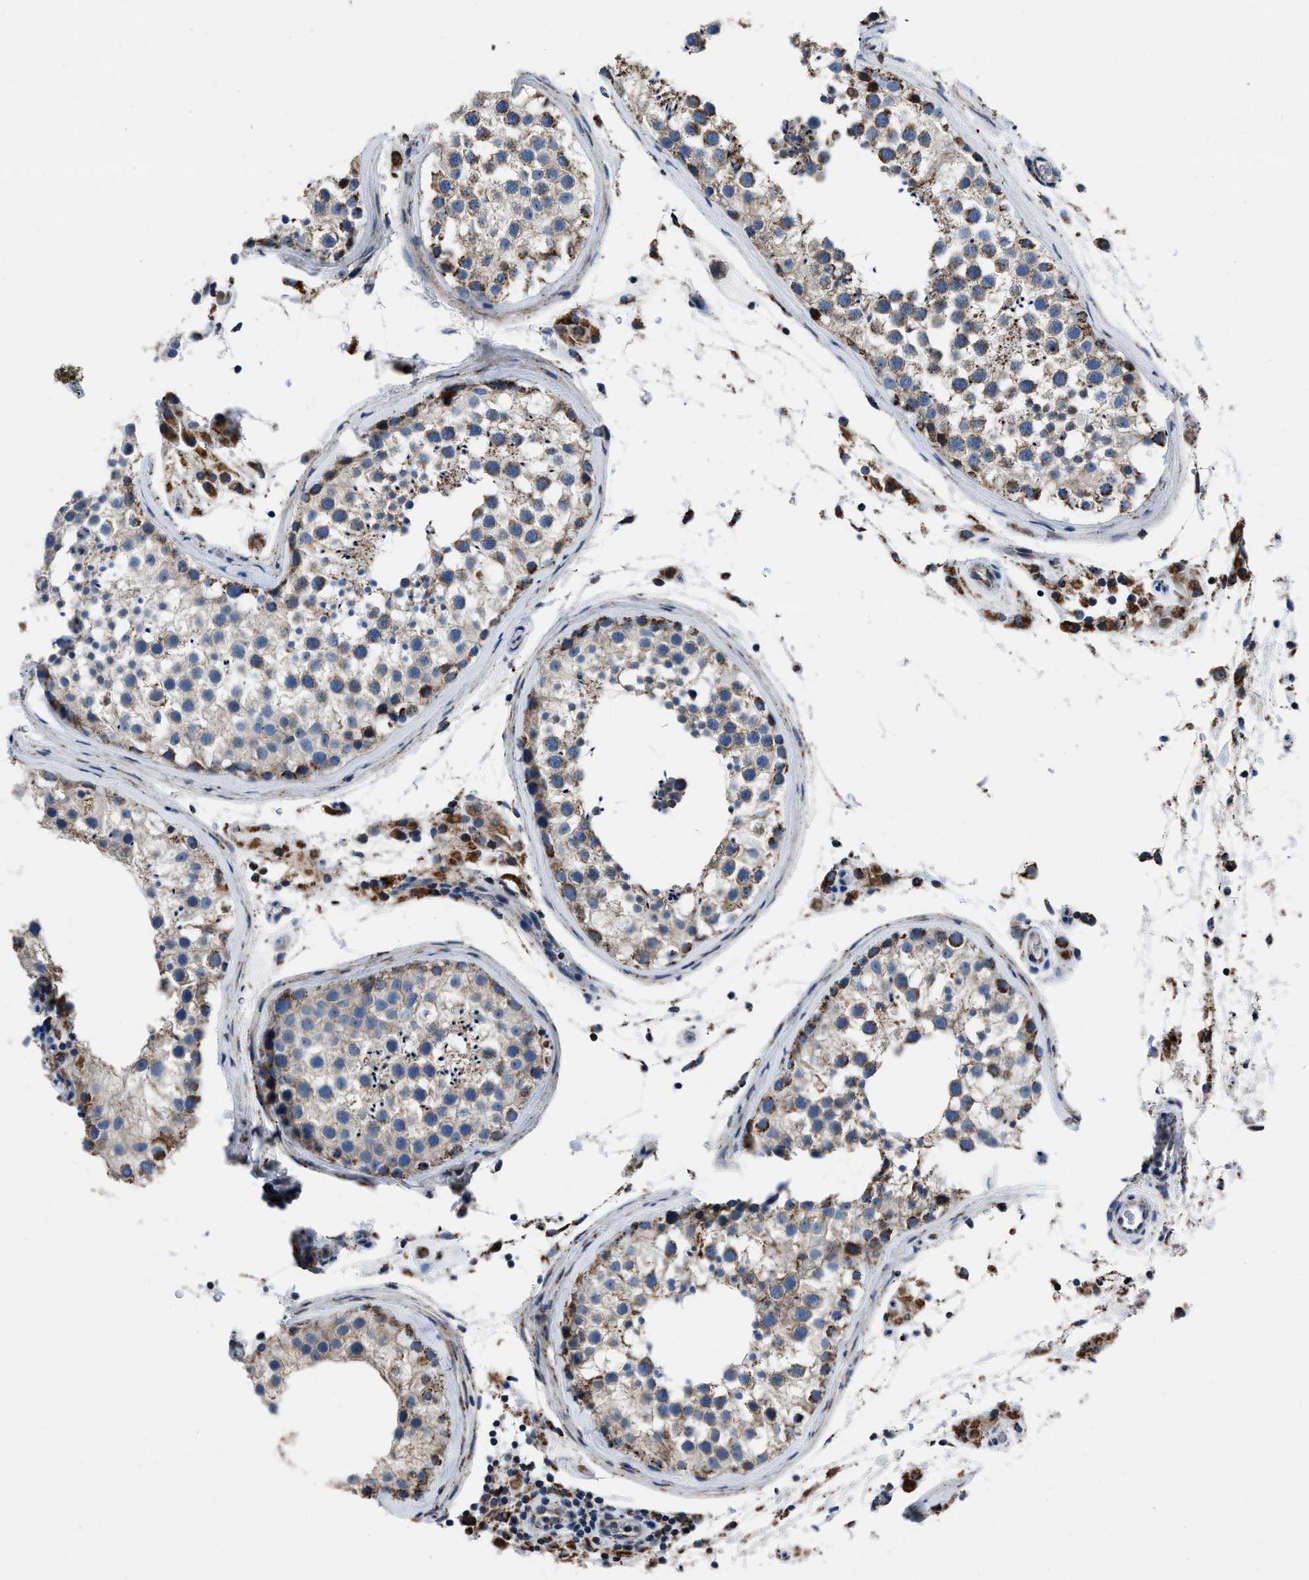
{"staining": {"intensity": "moderate", "quantity": ">75%", "location": "cytoplasmic/membranous"}, "tissue": "testis", "cell_type": "Cells in seminiferous ducts", "image_type": "normal", "snomed": [{"axis": "morphology", "description": "Normal tissue, NOS"}, {"axis": "topography", "description": "Testis"}], "caption": "Protein analysis of unremarkable testis shows moderate cytoplasmic/membranous positivity in about >75% of cells in seminiferous ducts. (IHC, brightfield microscopy, high magnification).", "gene": "NSD3", "patient": {"sex": "male", "age": 46}}